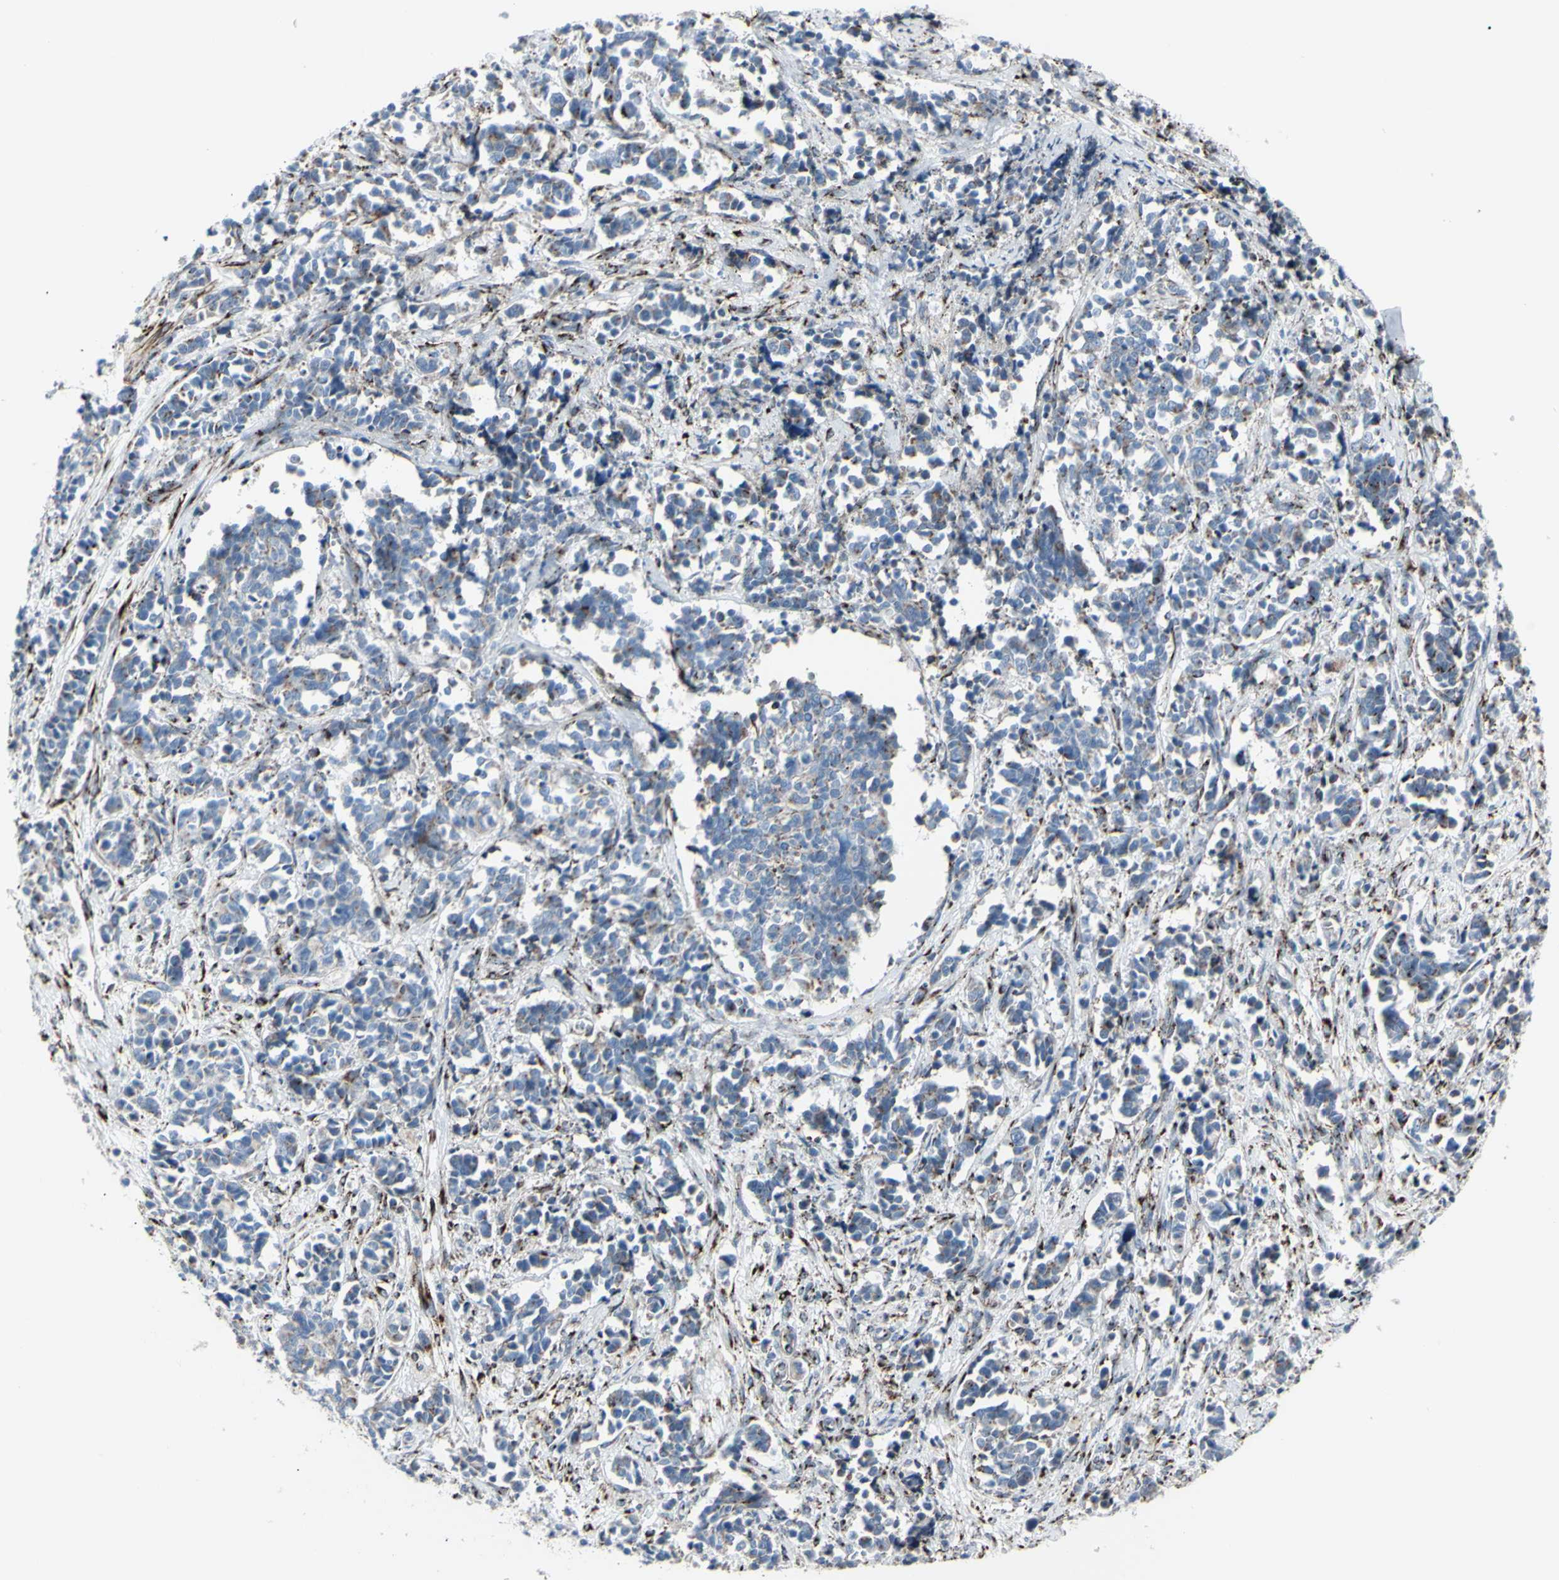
{"staining": {"intensity": "weak", "quantity": "<25%", "location": "cytoplasmic/membranous"}, "tissue": "cervical cancer", "cell_type": "Tumor cells", "image_type": "cancer", "snomed": [{"axis": "morphology", "description": "Normal tissue, NOS"}, {"axis": "morphology", "description": "Squamous cell carcinoma, NOS"}, {"axis": "topography", "description": "Cervix"}], "caption": "An IHC micrograph of cervical cancer is shown. There is no staining in tumor cells of cervical cancer.", "gene": "GLG1", "patient": {"sex": "female", "age": 35}}